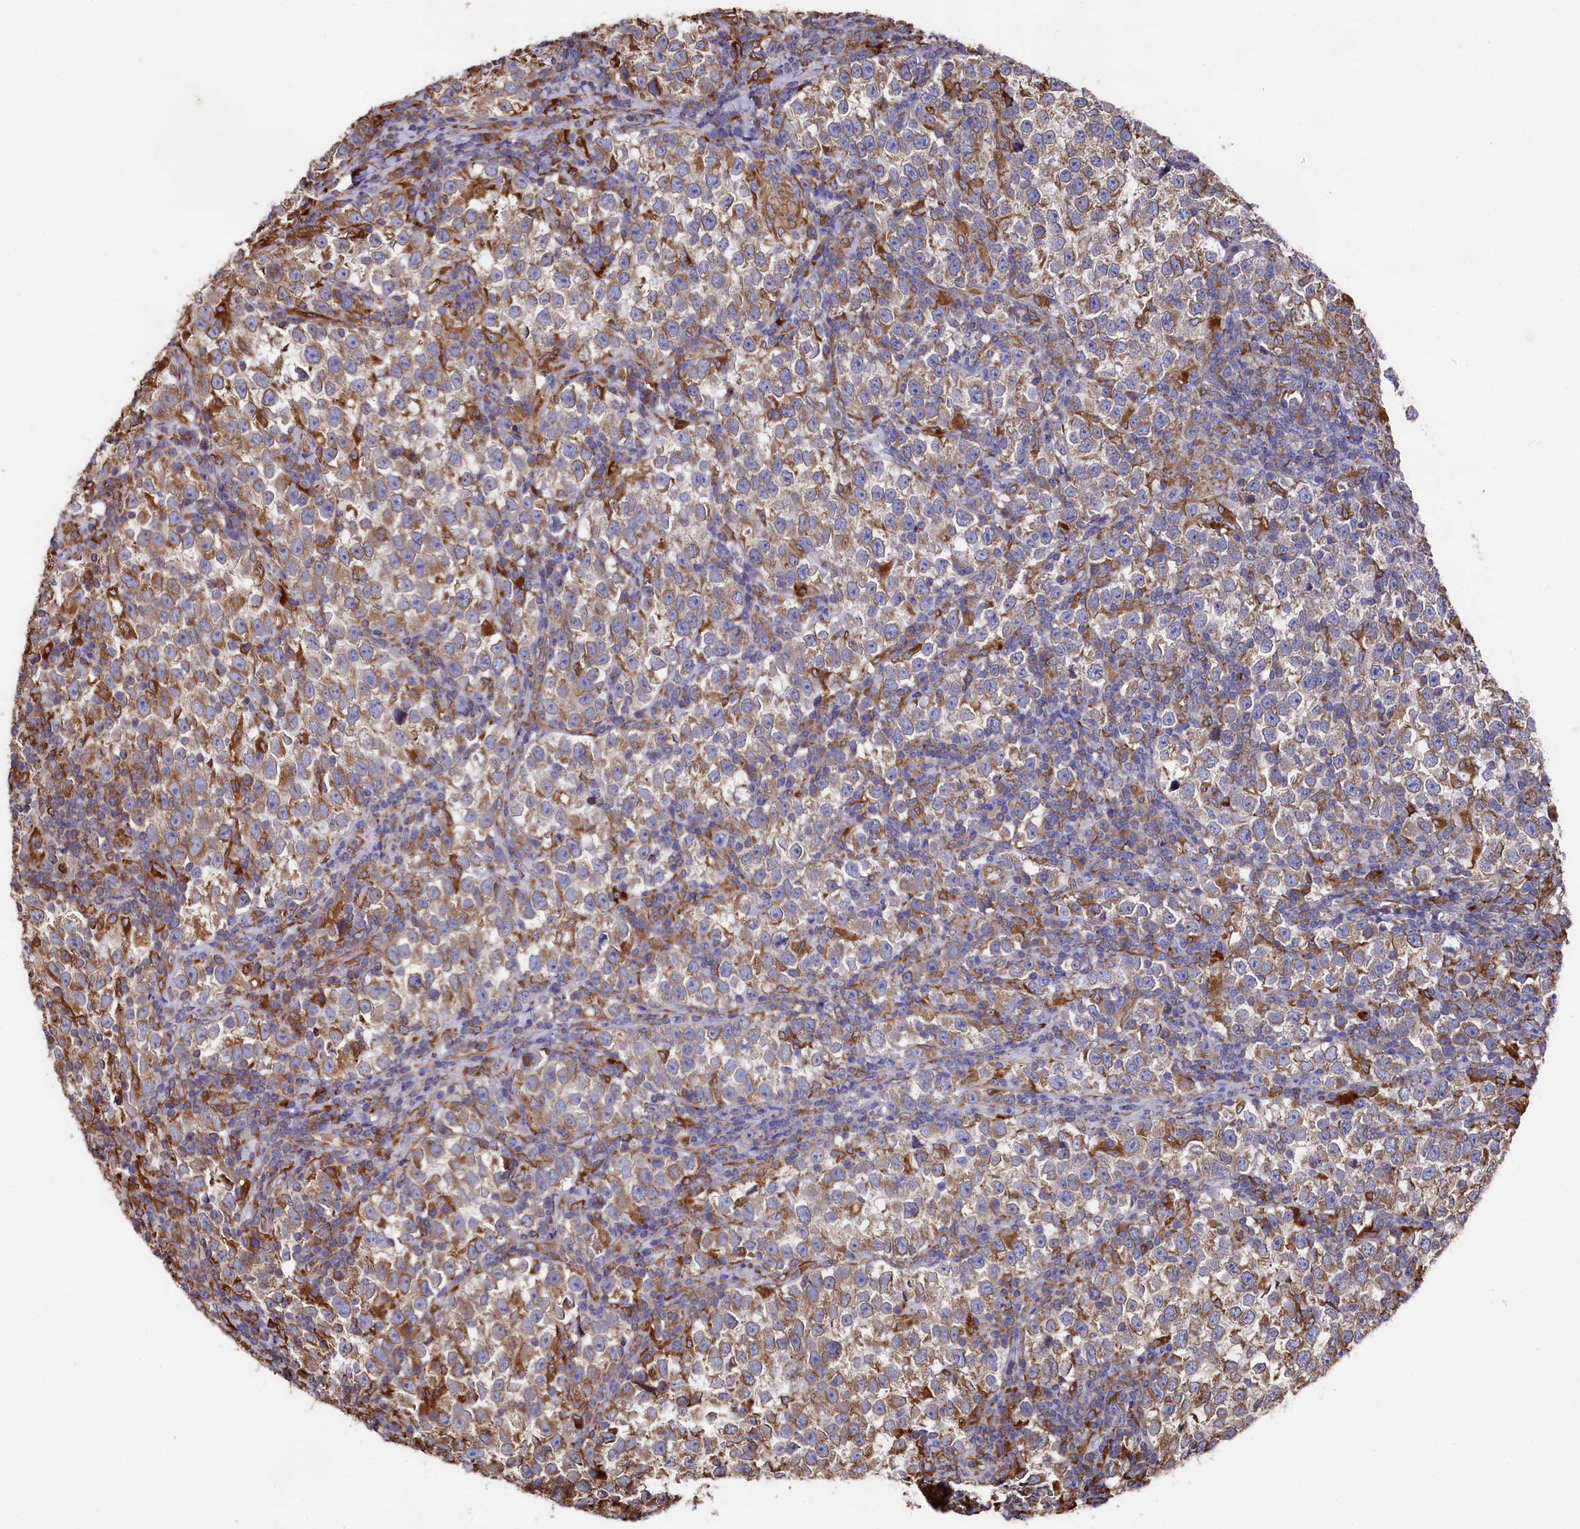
{"staining": {"intensity": "moderate", "quantity": "25%-75%", "location": "cytoplasmic/membranous"}, "tissue": "testis cancer", "cell_type": "Tumor cells", "image_type": "cancer", "snomed": [{"axis": "morphology", "description": "Normal tissue, NOS"}, {"axis": "morphology", "description": "Seminoma, NOS"}, {"axis": "topography", "description": "Testis"}], "caption": "A brown stain shows moderate cytoplasmic/membranous staining of a protein in testis seminoma tumor cells. (DAB = brown stain, brightfield microscopy at high magnification).", "gene": "NEURL1B", "patient": {"sex": "male", "age": 43}}